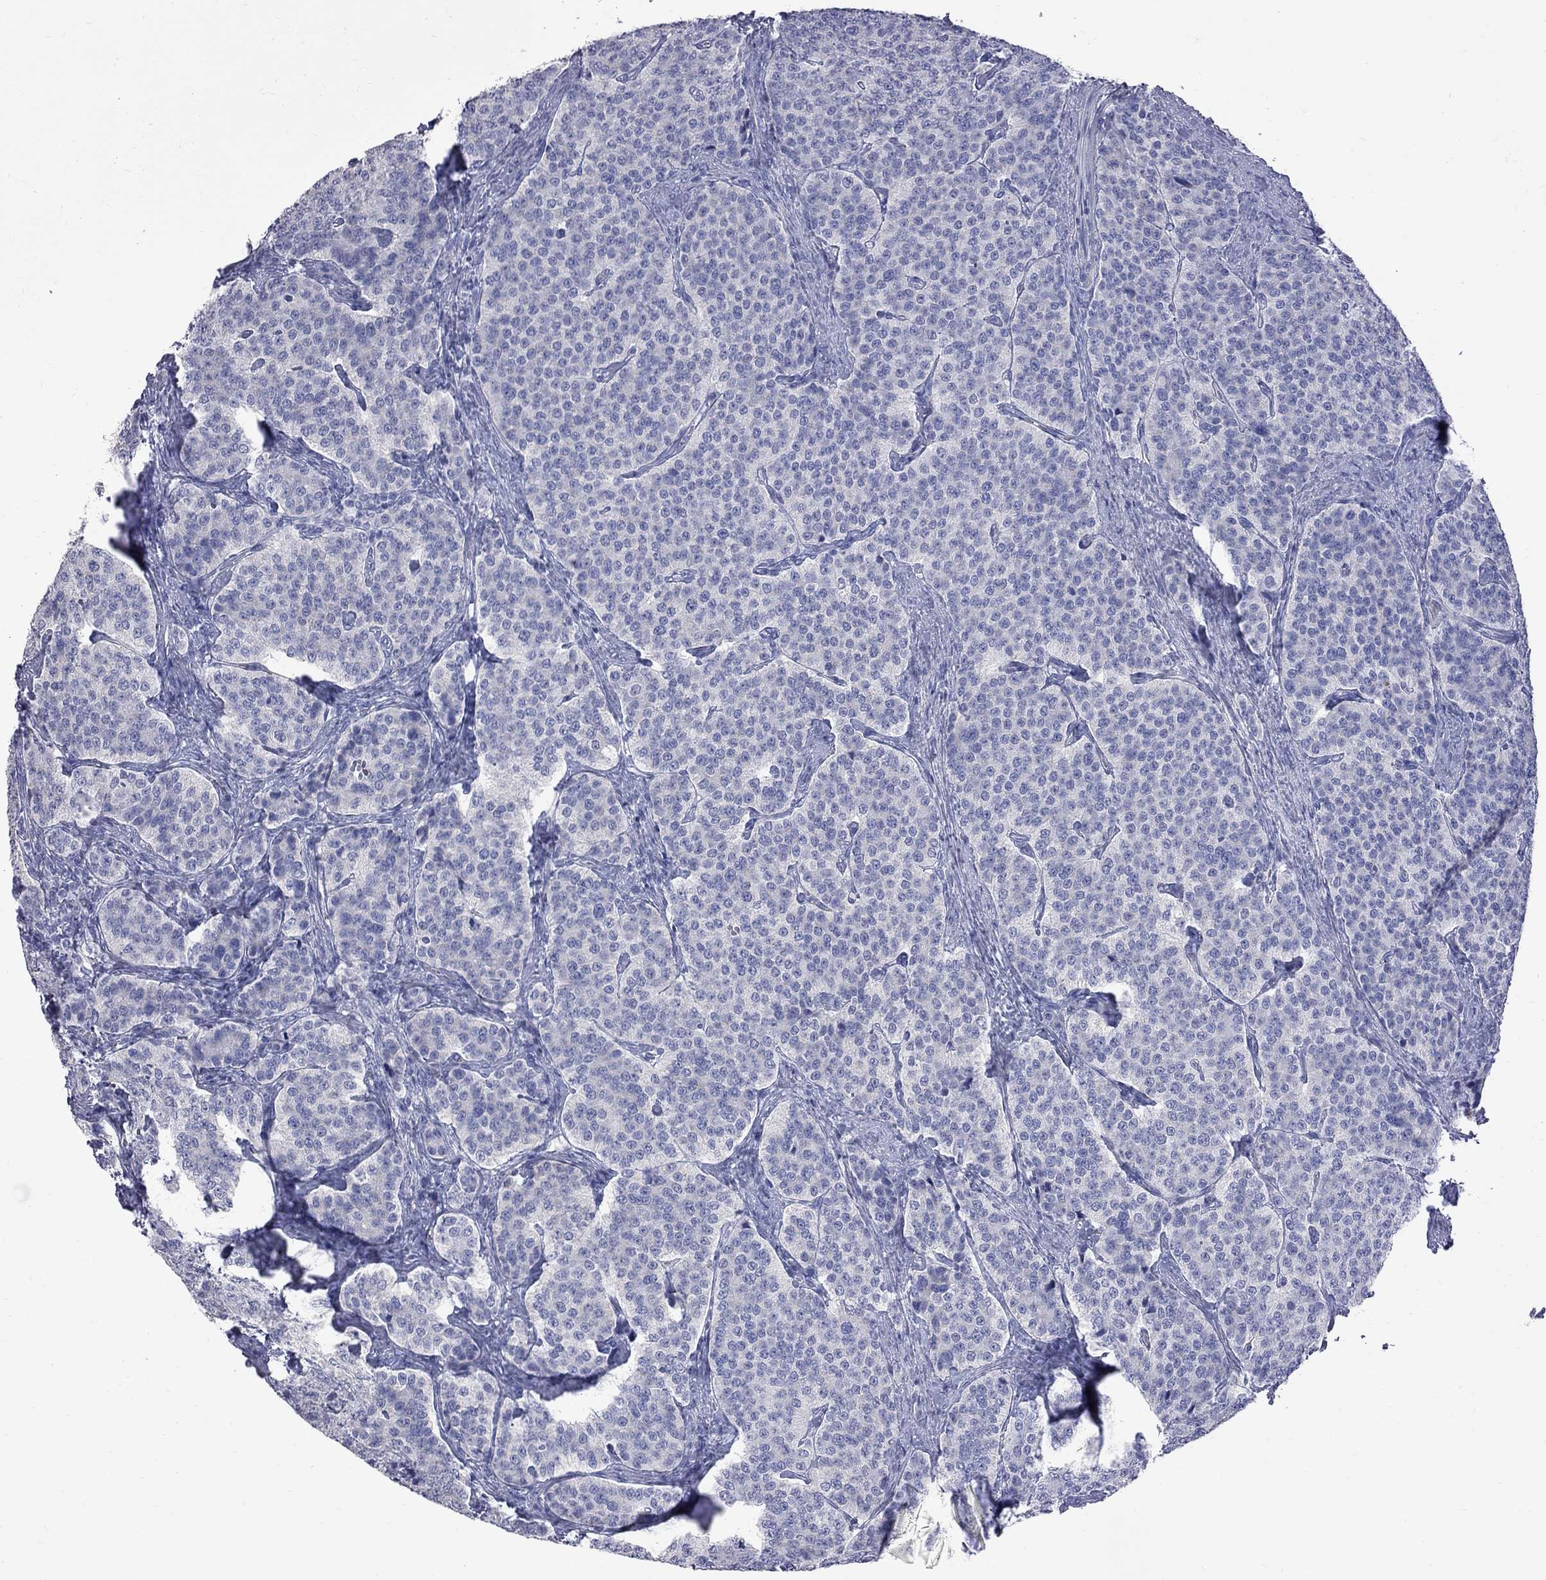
{"staining": {"intensity": "negative", "quantity": "none", "location": "none"}, "tissue": "carcinoid", "cell_type": "Tumor cells", "image_type": "cancer", "snomed": [{"axis": "morphology", "description": "Carcinoid, malignant, NOS"}, {"axis": "topography", "description": "Small intestine"}], "caption": "The histopathology image displays no significant positivity in tumor cells of carcinoid.", "gene": "KCND2", "patient": {"sex": "female", "age": 58}}